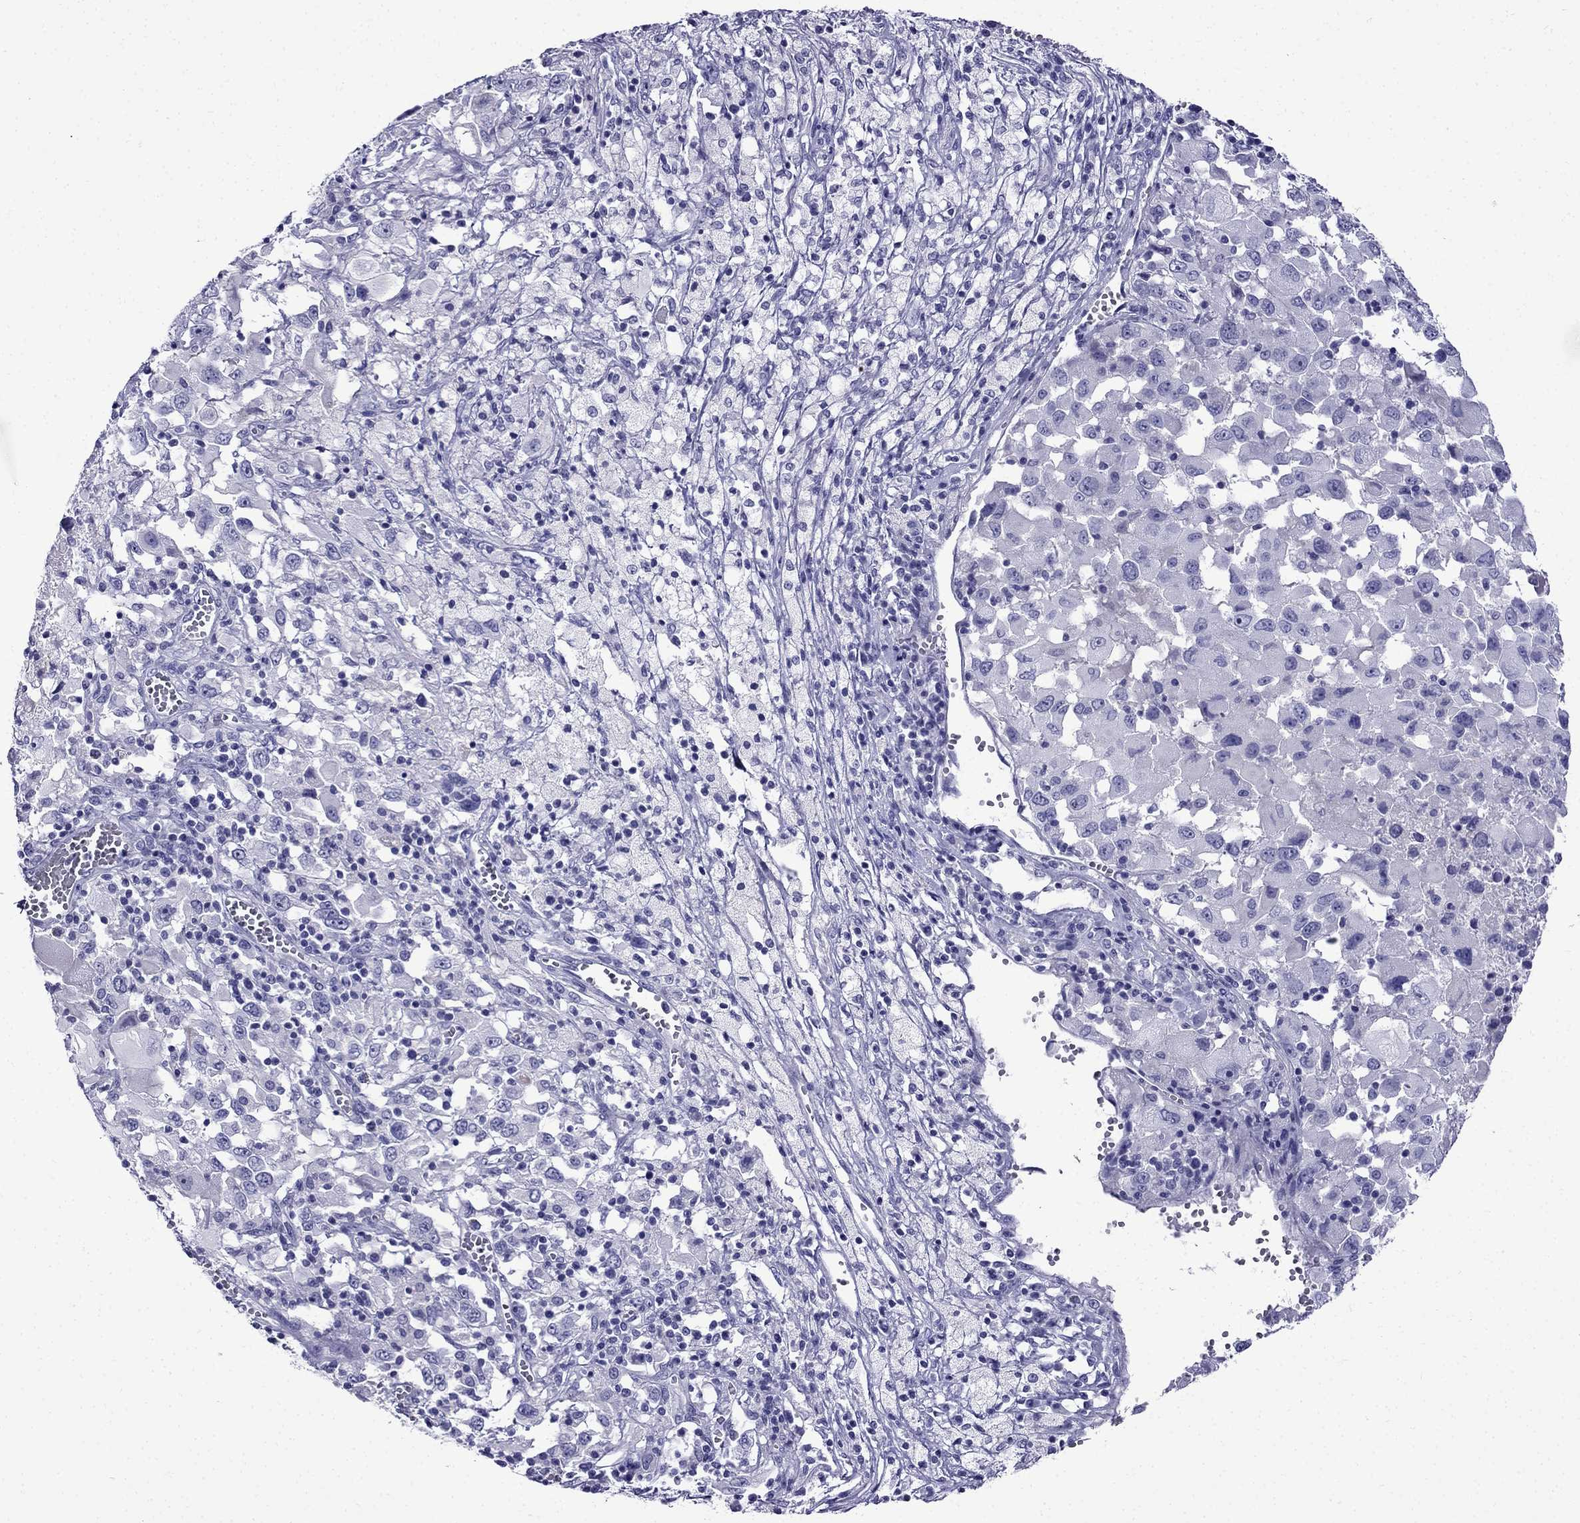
{"staining": {"intensity": "negative", "quantity": "none", "location": "none"}, "tissue": "melanoma", "cell_type": "Tumor cells", "image_type": "cancer", "snomed": [{"axis": "morphology", "description": "Malignant melanoma, Metastatic site"}, {"axis": "topography", "description": "Soft tissue"}], "caption": "High magnification brightfield microscopy of malignant melanoma (metastatic site) stained with DAB (3,3'-diaminobenzidine) (brown) and counterstained with hematoxylin (blue): tumor cells show no significant positivity.", "gene": "ERC2", "patient": {"sex": "male", "age": 50}}